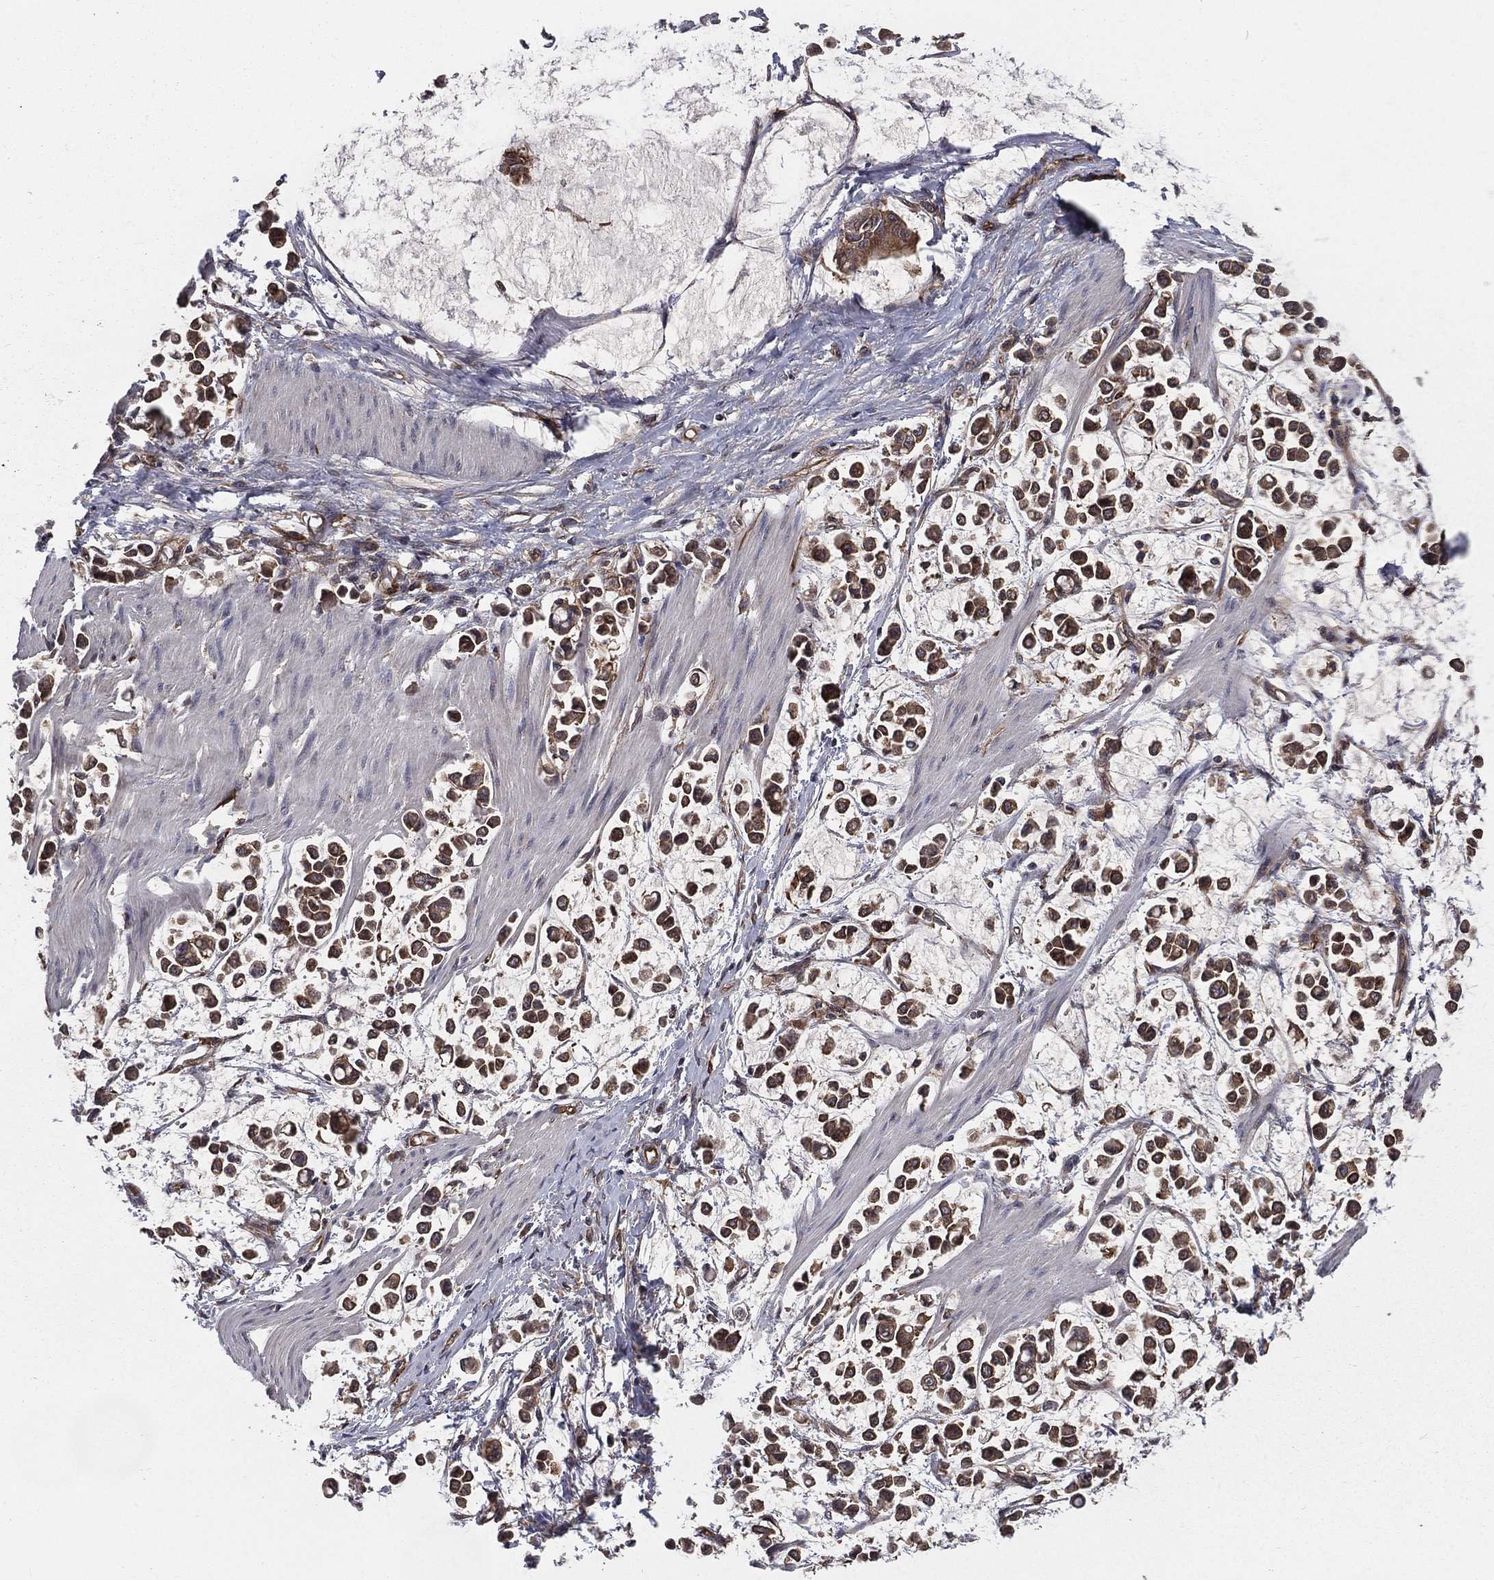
{"staining": {"intensity": "strong", "quantity": ">75%", "location": "cytoplasmic/membranous"}, "tissue": "stomach cancer", "cell_type": "Tumor cells", "image_type": "cancer", "snomed": [{"axis": "morphology", "description": "Adenocarcinoma, NOS"}, {"axis": "topography", "description": "Stomach"}], "caption": "This micrograph demonstrates immunohistochemistry (IHC) staining of human stomach cancer (adenocarcinoma), with high strong cytoplasmic/membranous expression in approximately >75% of tumor cells.", "gene": "CERT1", "patient": {"sex": "male", "age": 82}}